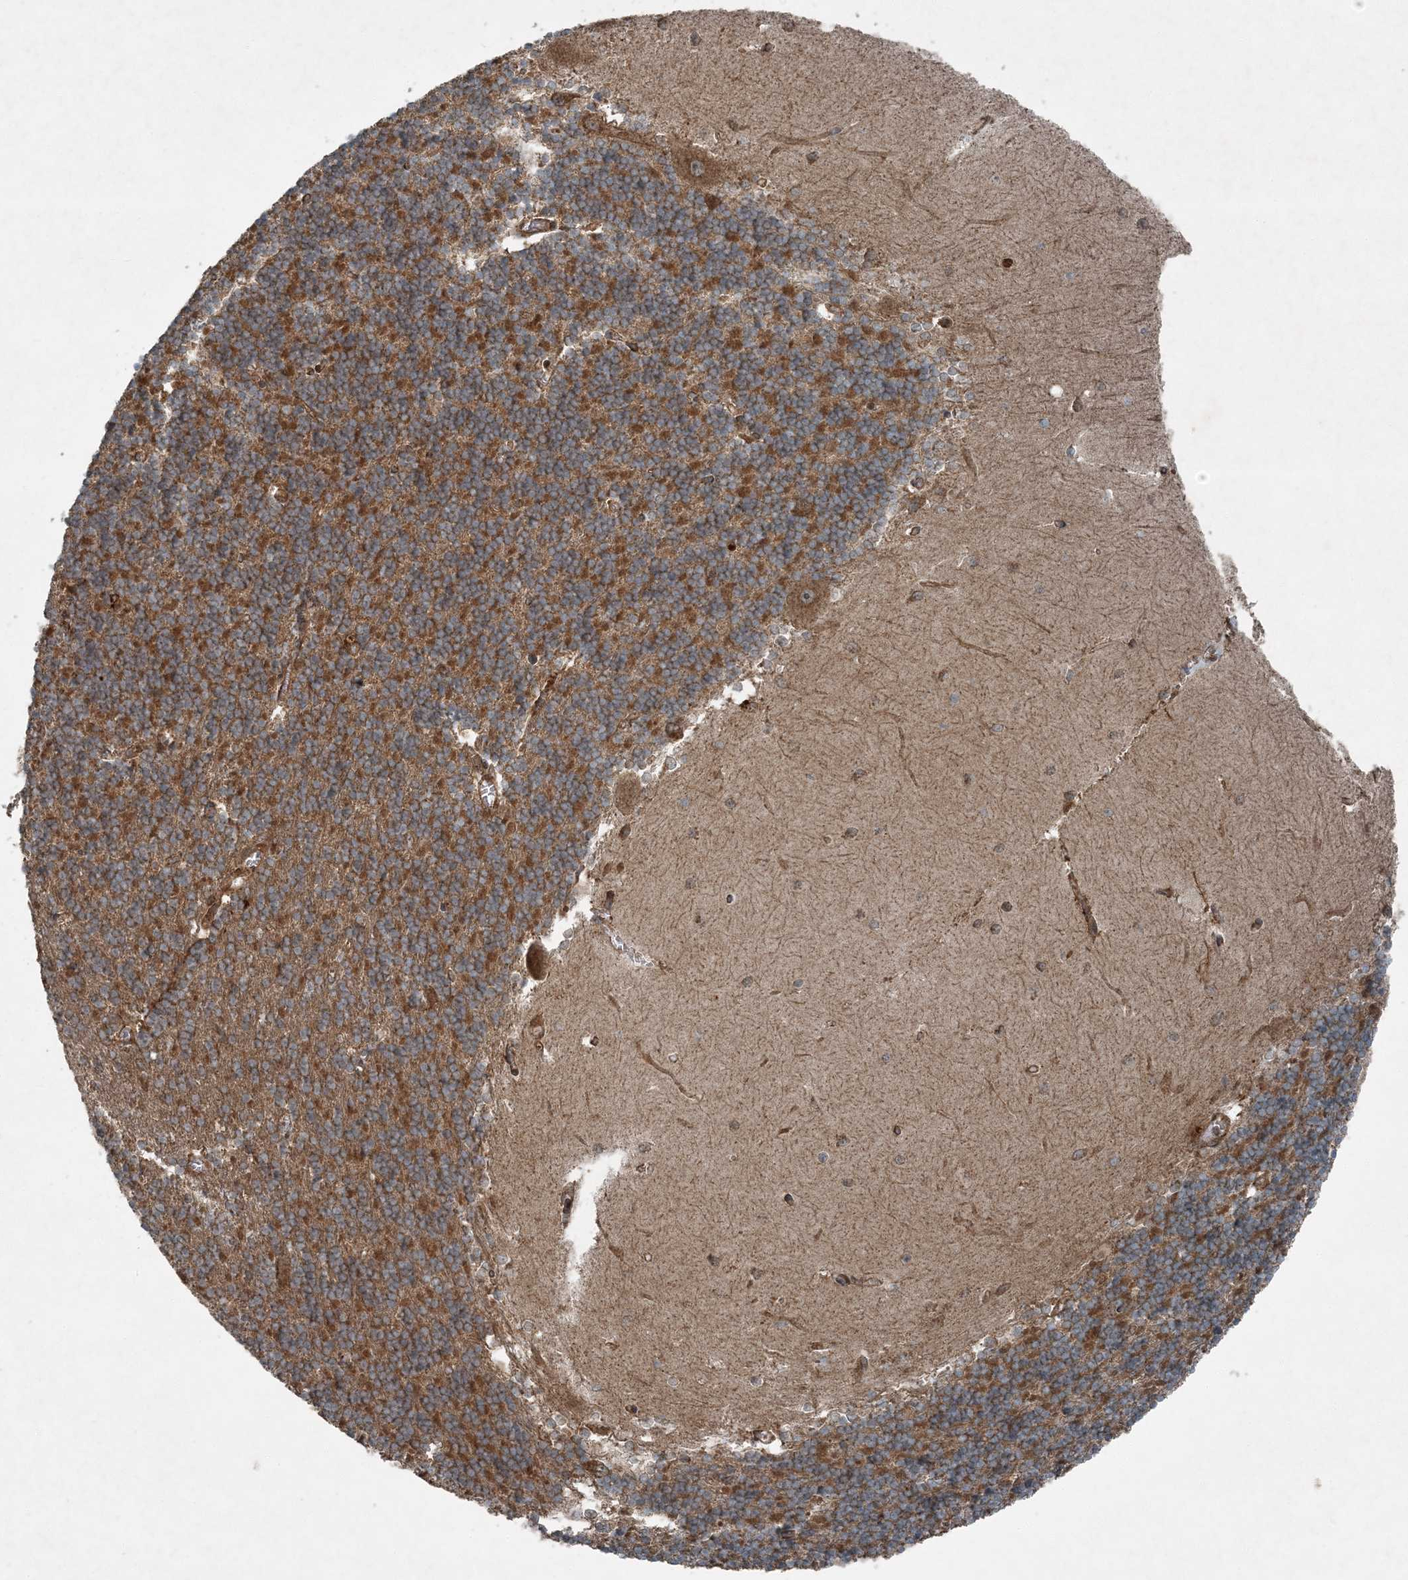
{"staining": {"intensity": "moderate", "quantity": ">75%", "location": "cytoplasmic/membranous"}, "tissue": "cerebellum", "cell_type": "Cells in granular layer", "image_type": "normal", "snomed": [{"axis": "morphology", "description": "Normal tissue, NOS"}, {"axis": "topography", "description": "Cerebellum"}], "caption": "IHC of unremarkable cerebellum displays medium levels of moderate cytoplasmic/membranous staining in about >75% of cells in granular layer.", "gene": "COPS7B", "patient": {"sex": "male", "age": 37}}